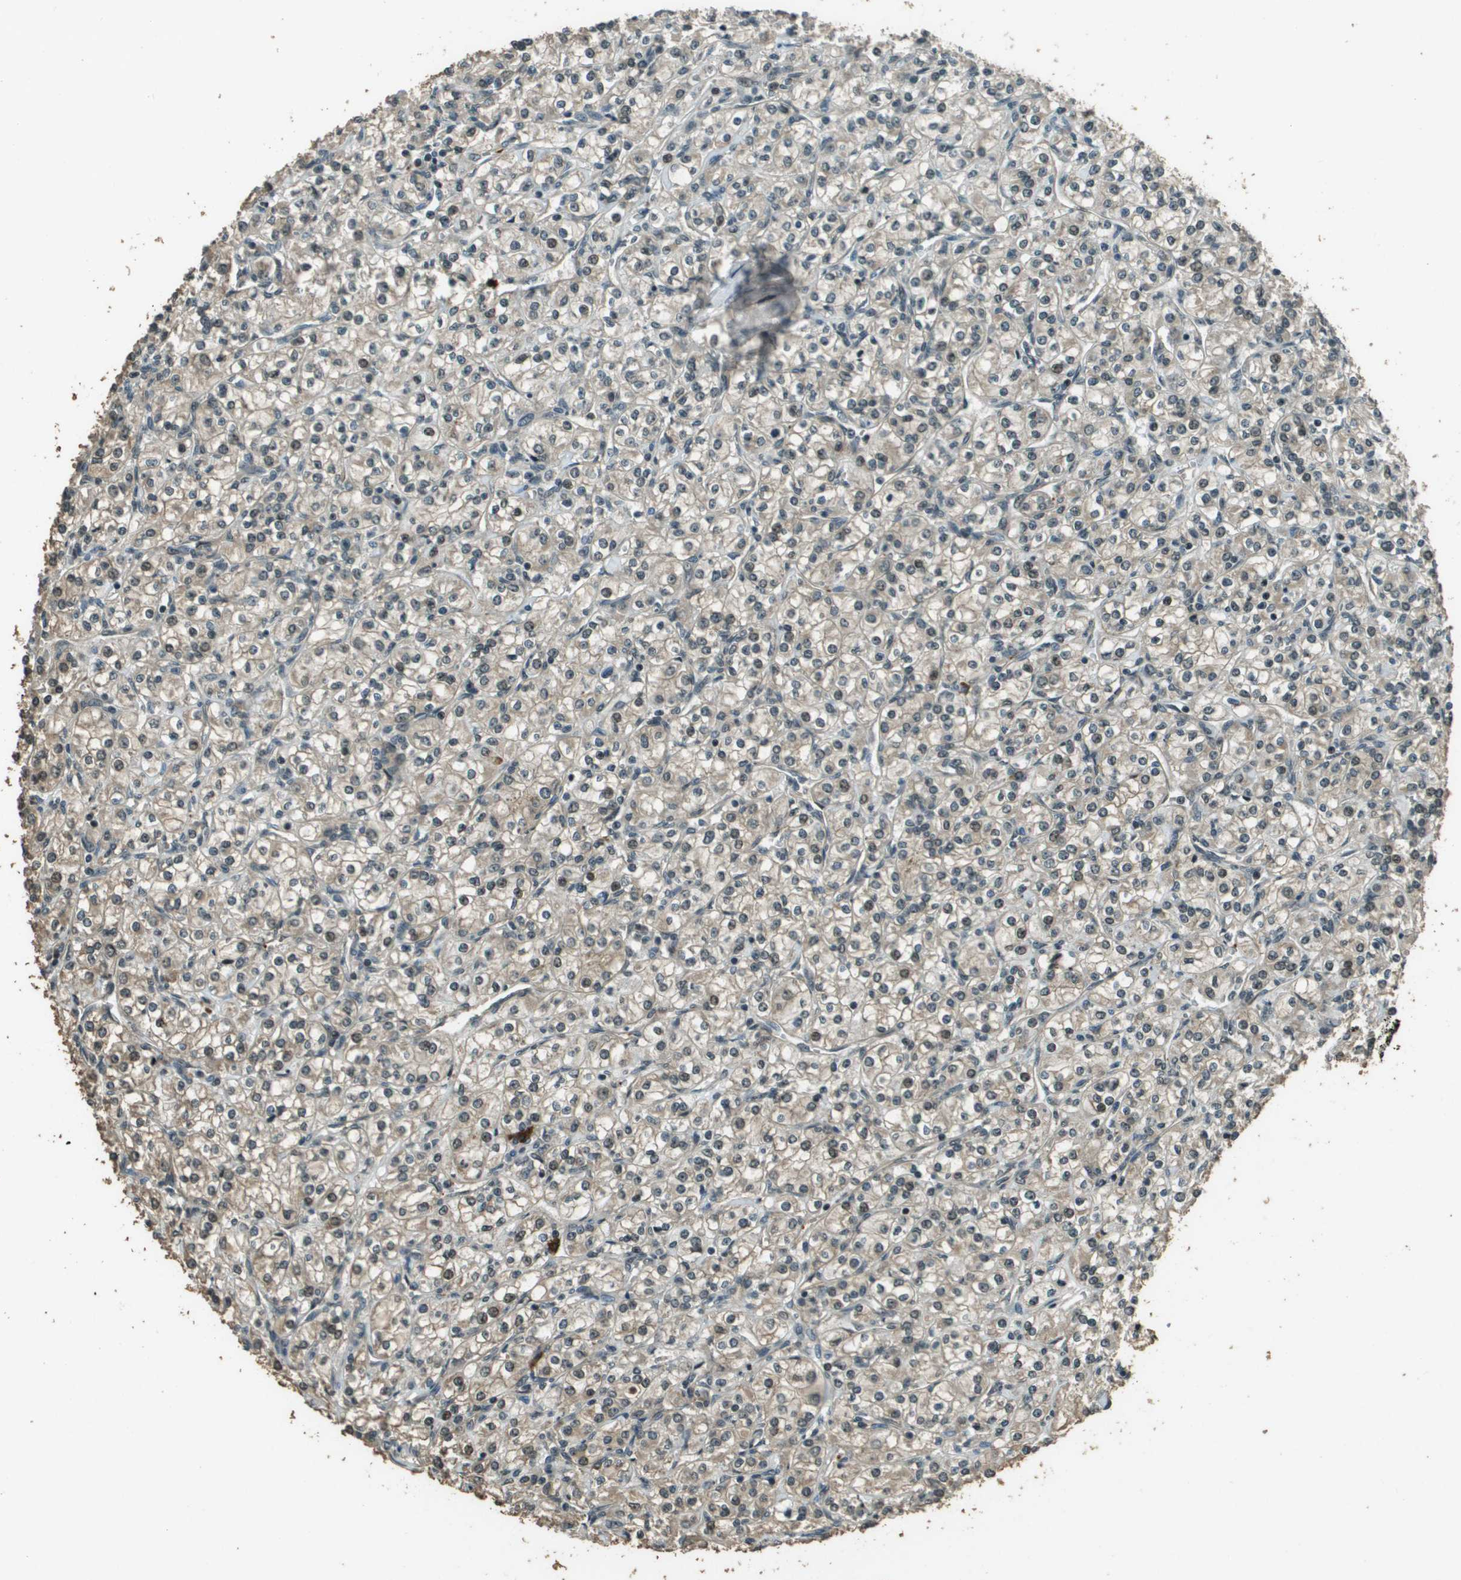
{"staining": {"intensity": "weak", "quantity": "25%-75%", "location": "cytoplasmic/membranous"}, "tissue": "renal cancer", "cell_type": "Tumor cells", "image_type": "cancer", "snomed": [{"axis": "morphology", "description": "Adenocarcinoma, NOS"}, {"axis": "topography", "description": "Kidney"}], "caption": "Immunohistochemistry (IHC) histopathology image of neoplastic tissue: human renal adenocarcinoma stained using immunohistochemistry exhibits low levels of weak protein expression localized specifically in the cytoplasmic/membranous of tumor cells, appearing as a cytoplasmic/membranous brown color.", "gene": "SDC3", "patient": {"sex": "male", "age": 77}}